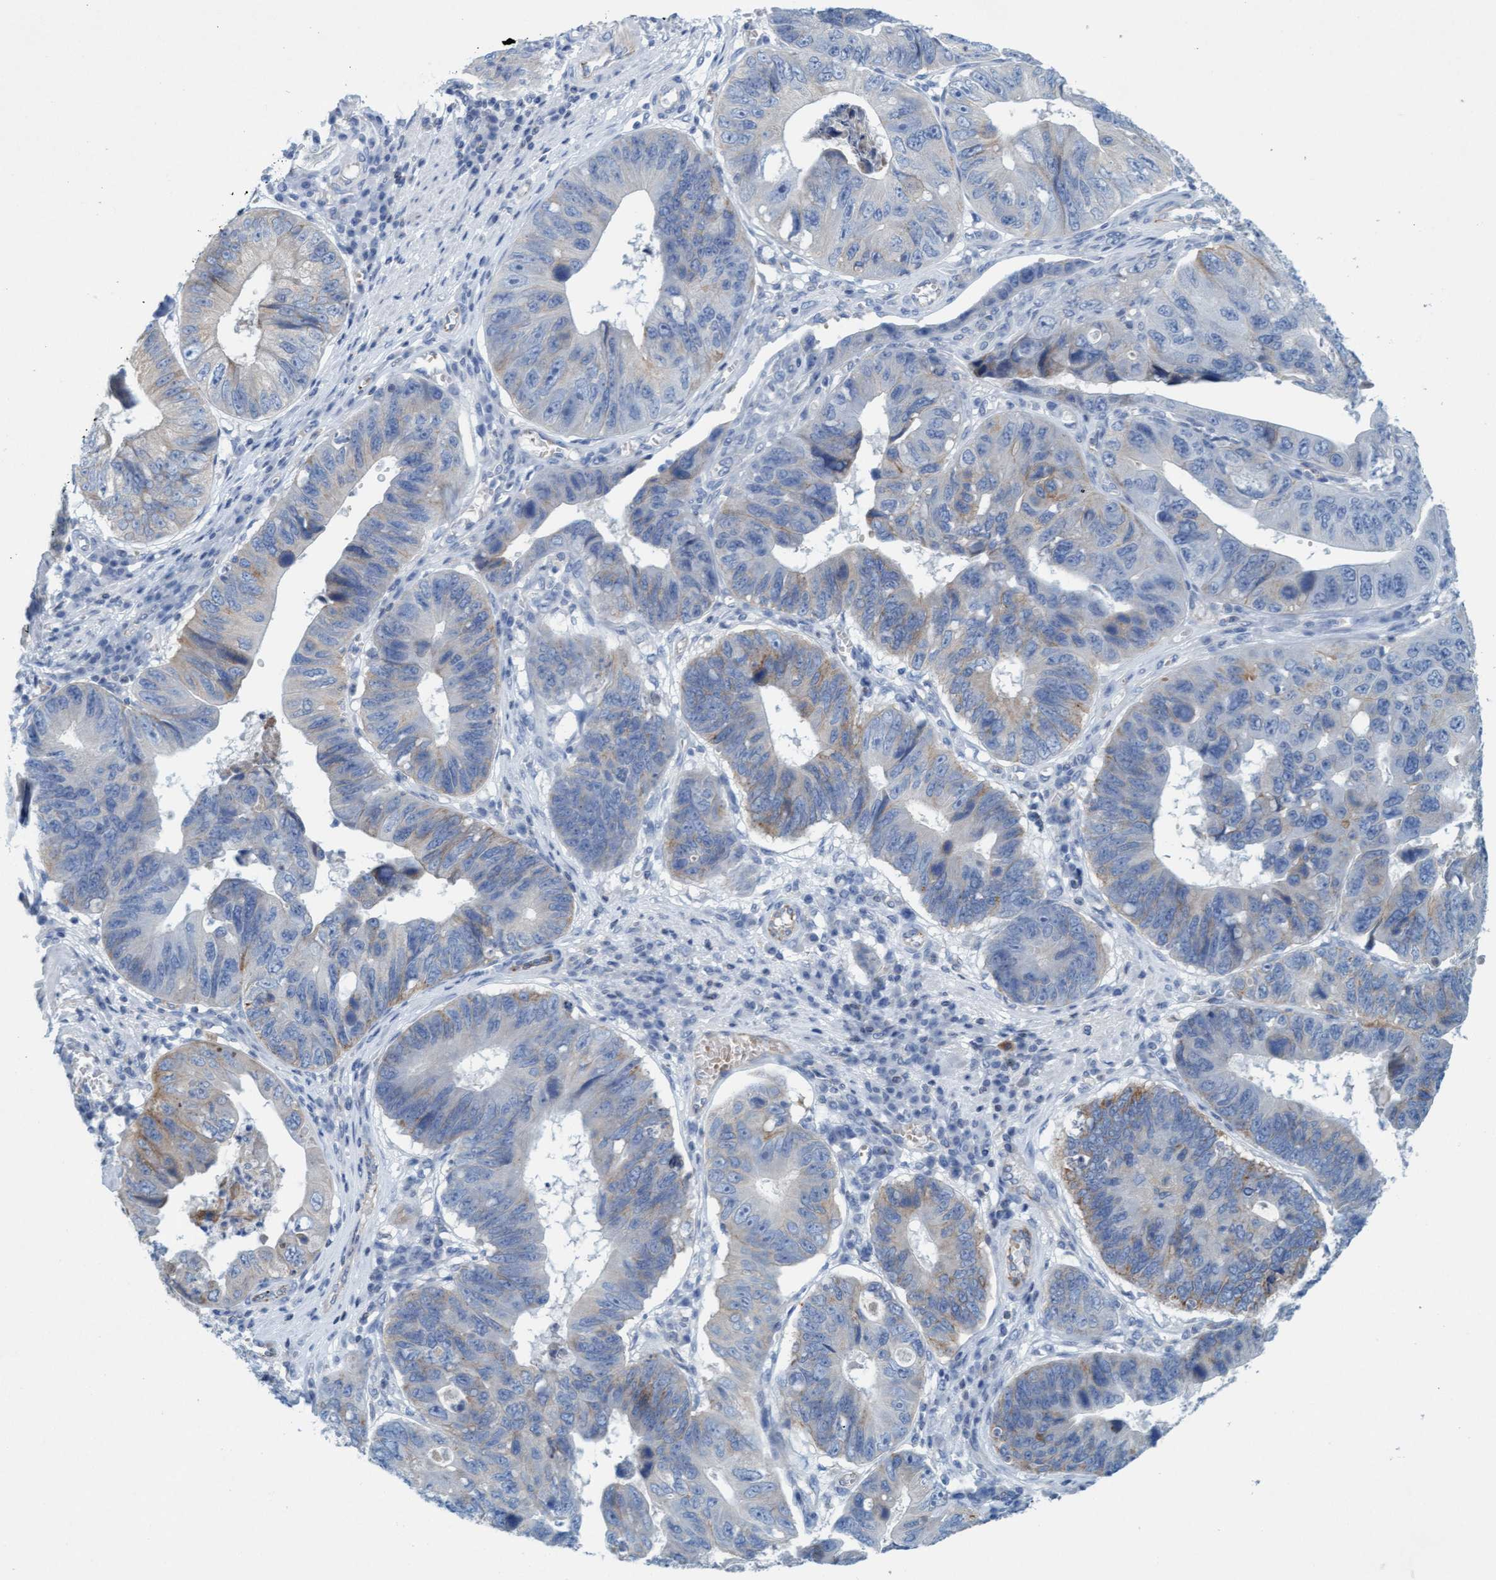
{"staining": {"intensity": "moderate", "quantity": "<25%", "location": "cytoplasmic/membranous"}, "tissue": "stomach cancer", "cell_type": "Tumor cells", "image_type": "cancer", "snomed": [{"axis": "morphology", "description": "Adenocarcinoma, NOS"}, {"axis": "topography", "description": "Stomach"}], "caption": "Stomach cancer (adenocarcinoma) stained for a protein exhibits moderate cytoplasmic/membranous positivity in tumor cells.", "gene": "SIGIRR", "patient": {"sex": "male", "age": 59}}